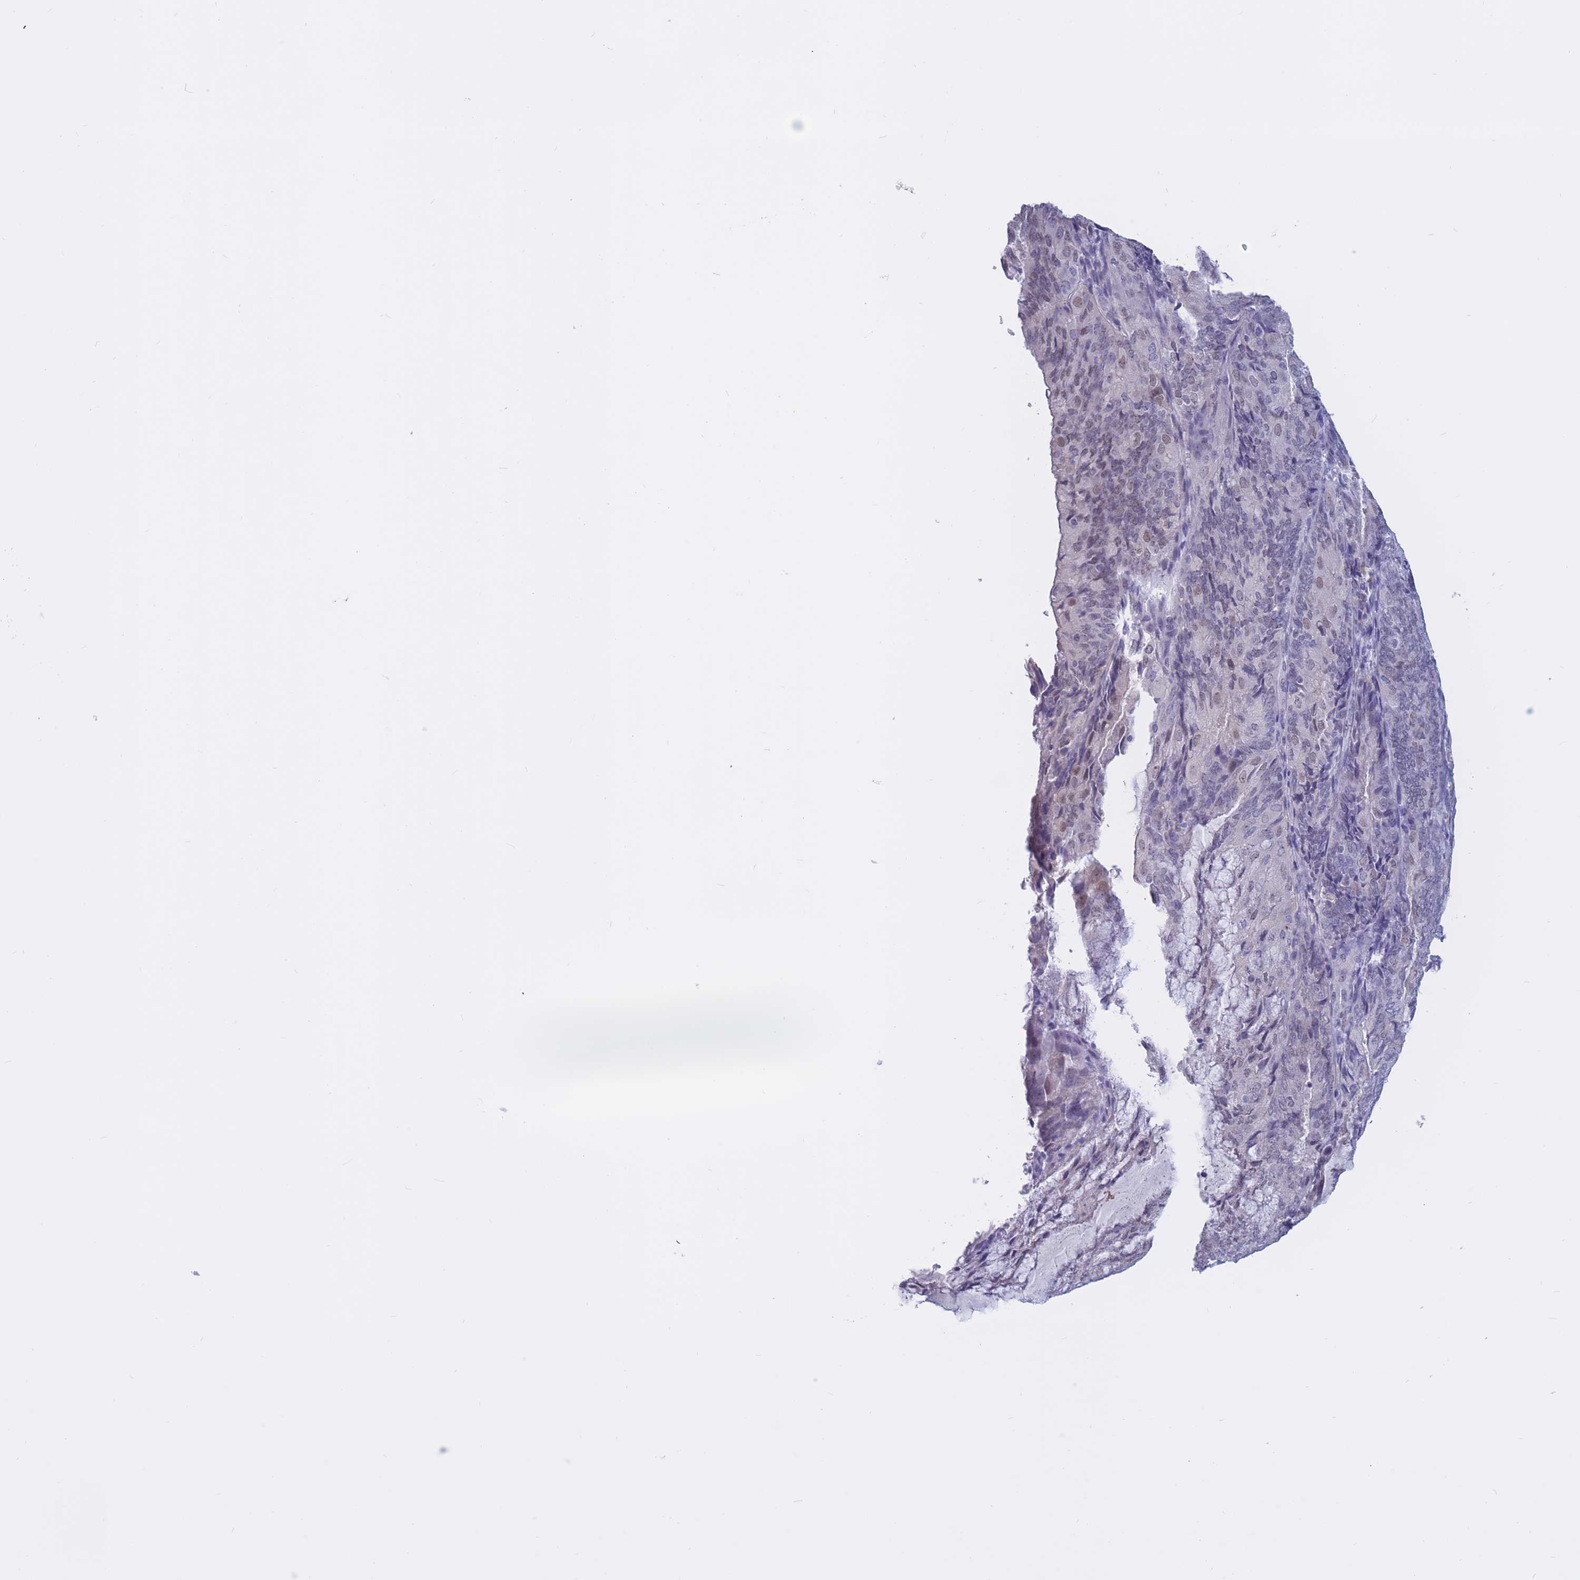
{"staining": {"intensity": "negative", "quantity": "none", "location": "none"}, "tissue": "endometrial cancer", "cell_type": "Tumor cells", "image_type": "cancer", "snomed": [{"axis": "morphology", "description": "Adenocarcinoma, NOS"}, {"axis": "topography", "description": "Endometrium"}], "caption": "Immunohistochemical staining of endometrial cancer displays no significant positivity in tumor cells.", "gene": "BOP1", "patient": {"sex": "female", "age": 81}}